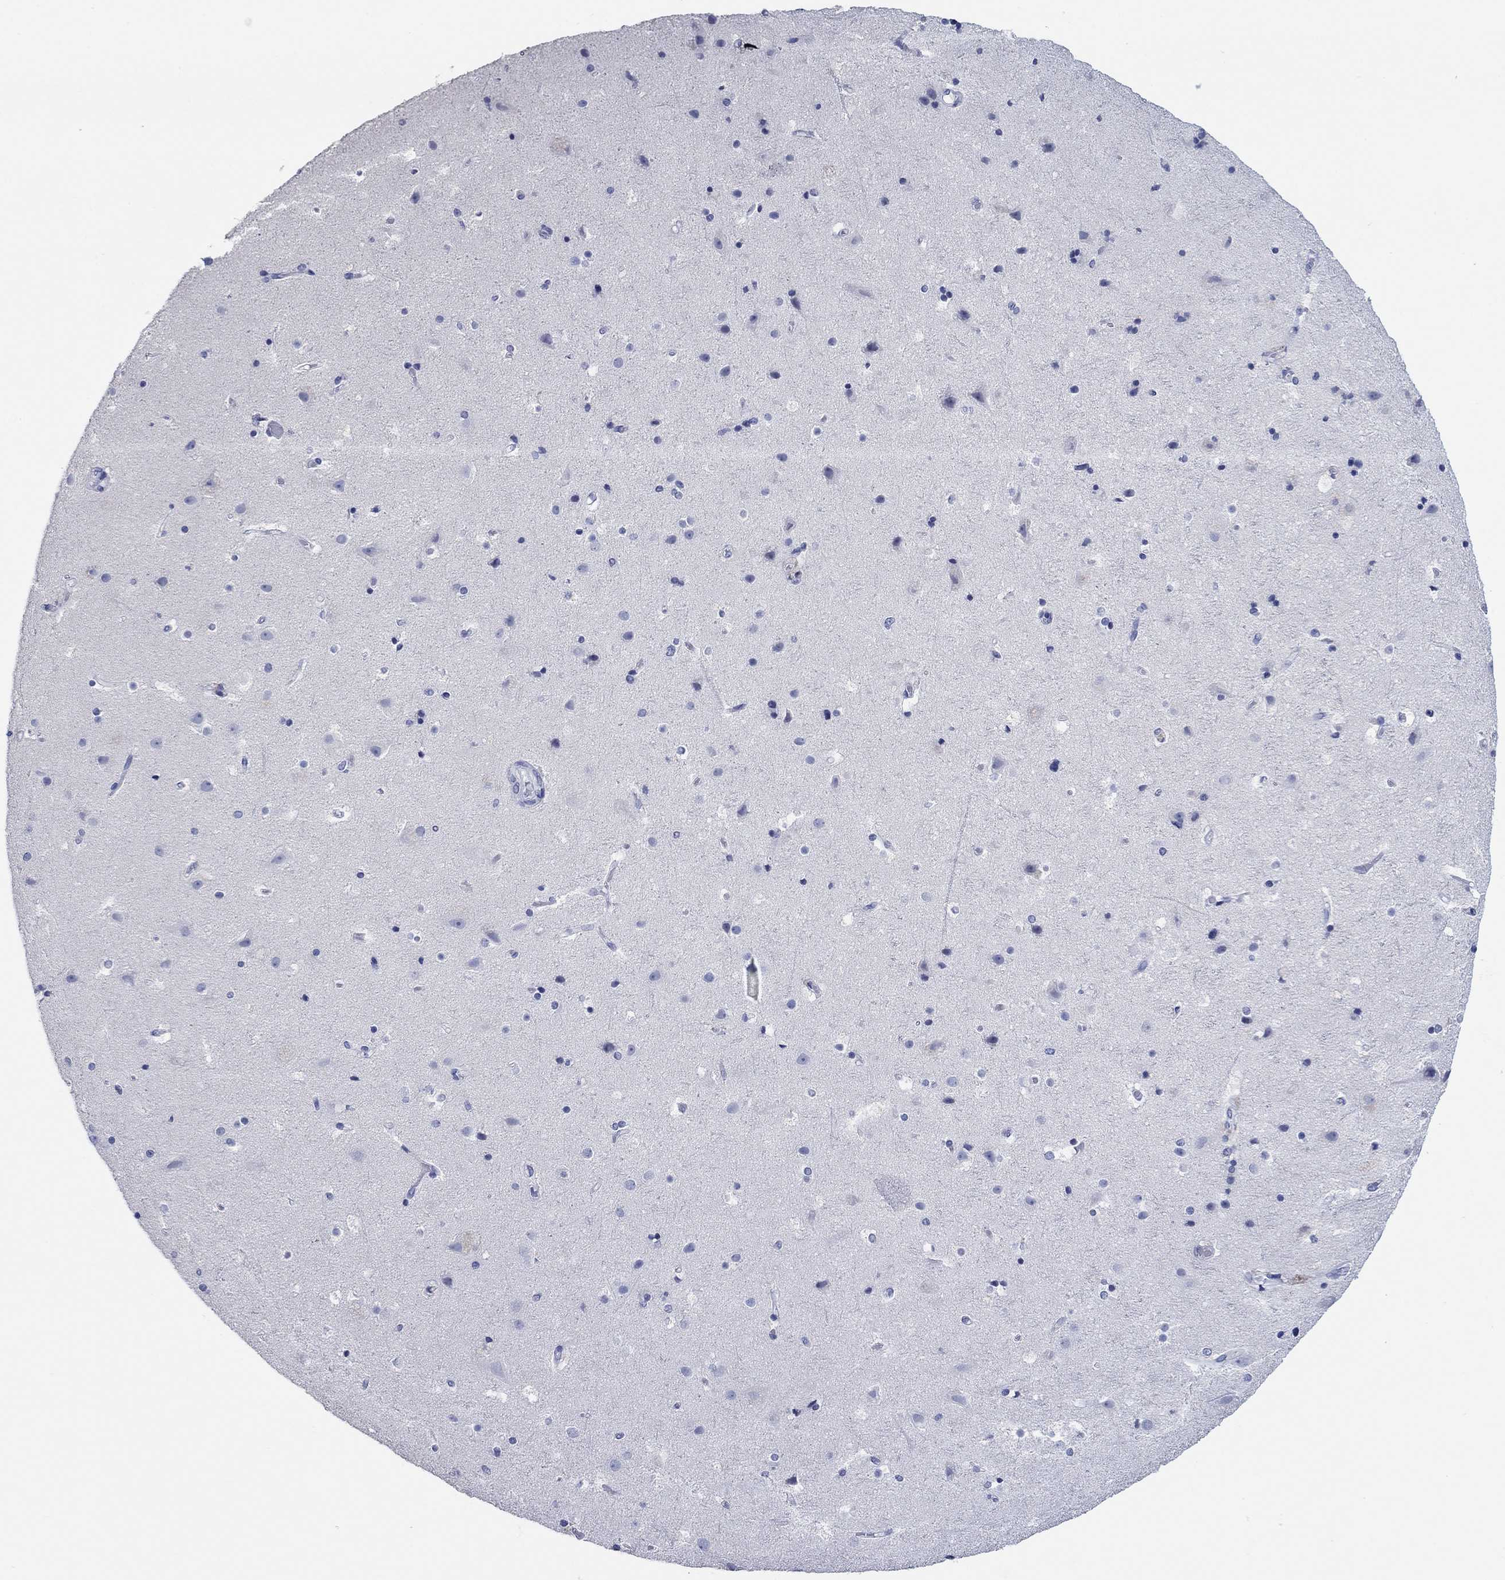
{"staining": {"intensity": "negative", "quantity": "none", "location": "none"}, "tissue": "cerebral cortex", "cell_type": "Endothelial cells", "image_type": "normal", "snomed": [{"axis": "morphology", "description": "Normal tissue, NOS"}, {"axis": "topography", "description": "Cerebral cortex"}], "caption": "Immunohistochemical staining of benign cerebral cortex reveals no significant staining in endothelial cells.", "gene": "POU5F1", "patient": {"sex": "female", "age": 52}}